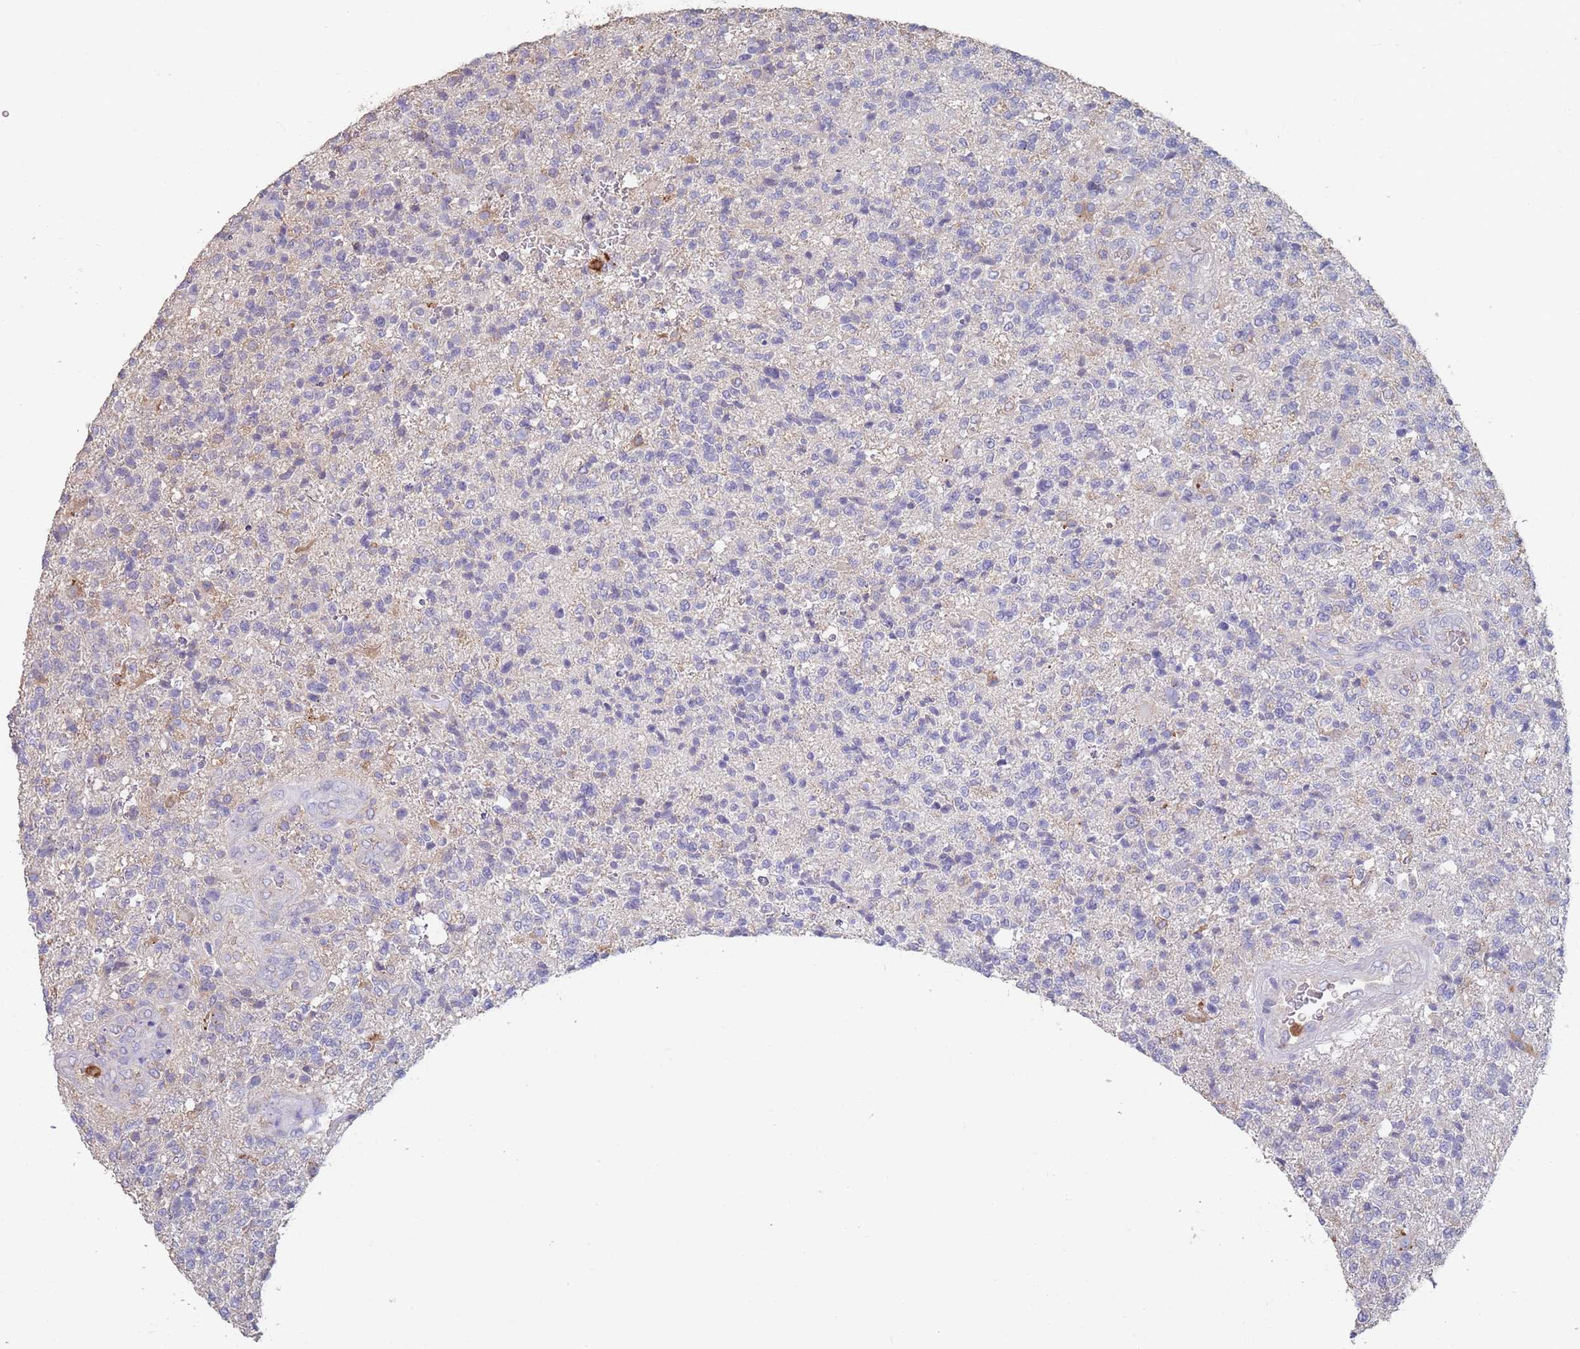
{"staining": {"intensity": "negative", "quantity": "none", "location": "none"}, "tissue": "glioma", "cell_type": "Tumor cells", "image_type": "cancer", "snomed": [{"axis": "morphology", "description": "Glioma, malignant, High grade"}, {"axis": "topography", "description": "Brain"}], "caption": "A high-resolution photomicrograph shows immunohistochemistry staining of glioma, which shows no significant positivity in tumor cells.", "gene": "CLEC12A", "patient": {"sex": "male", "age": 56}}